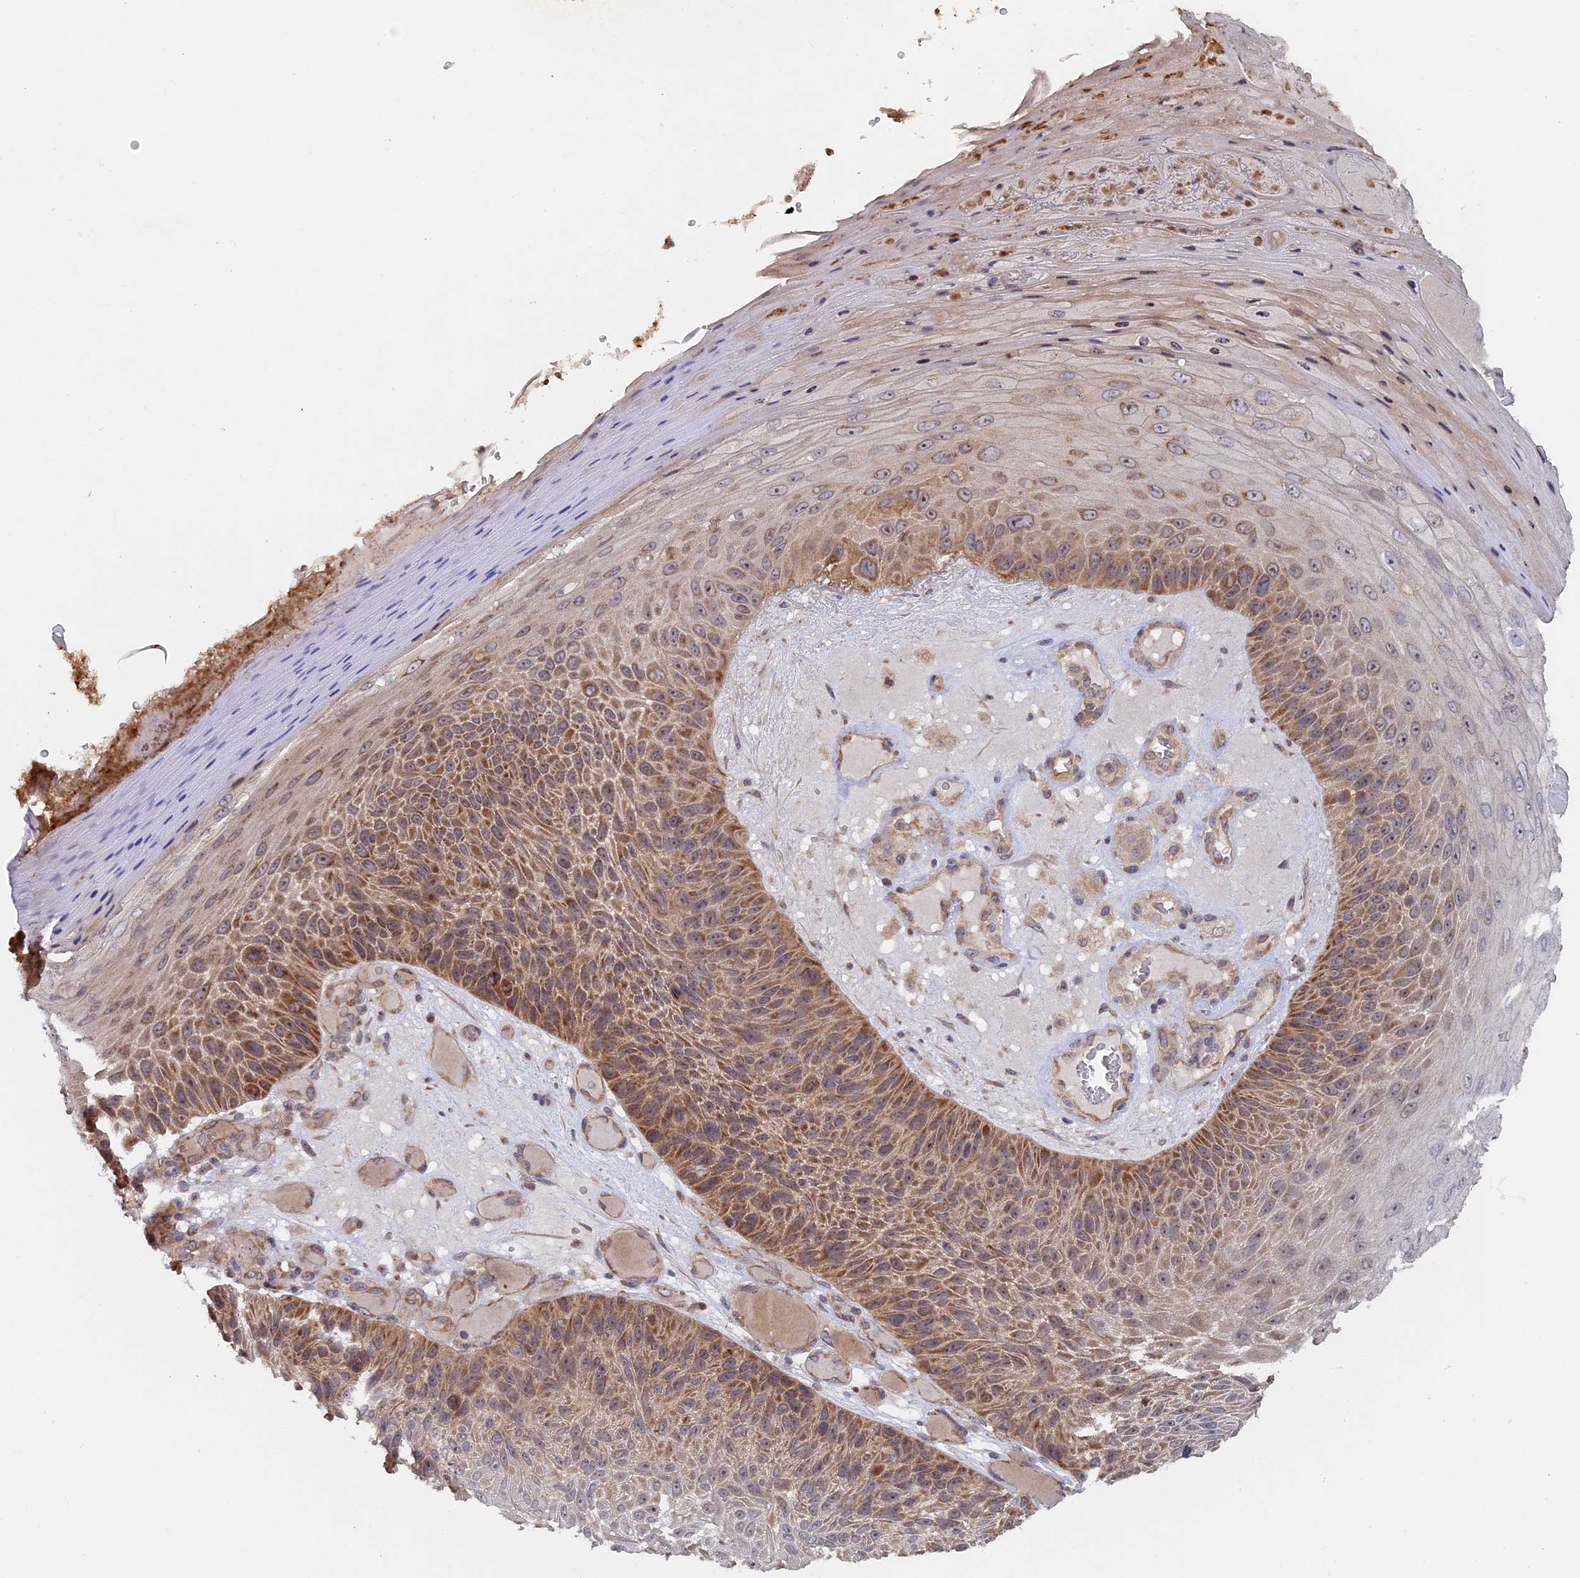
{"staining": {"intensity": "moderate", "quantity": ">75%", "location": "cytoplasmic/membranous"}, "tissue": "skin cancer", "cell_type": "Tumor cells", "image_type": "cancer", "snomed": [{"axis": "morphology", "description": "Squamous cell carcinoma, NOS"}, {"axis": "topography", "description": "Skin"}], "caption": "Tumor cells reveal moderate cytoplasmic/membranous expression in approximately >75% of cells in skin cancer (squamous cell carcinoma). The staining was performed using DAB, with brown indicating positive protein expression. Nuclei are stained blue with hematoxylin.", "gene": "FERMT1", "patient": {"sex": "female", "age": 88}}